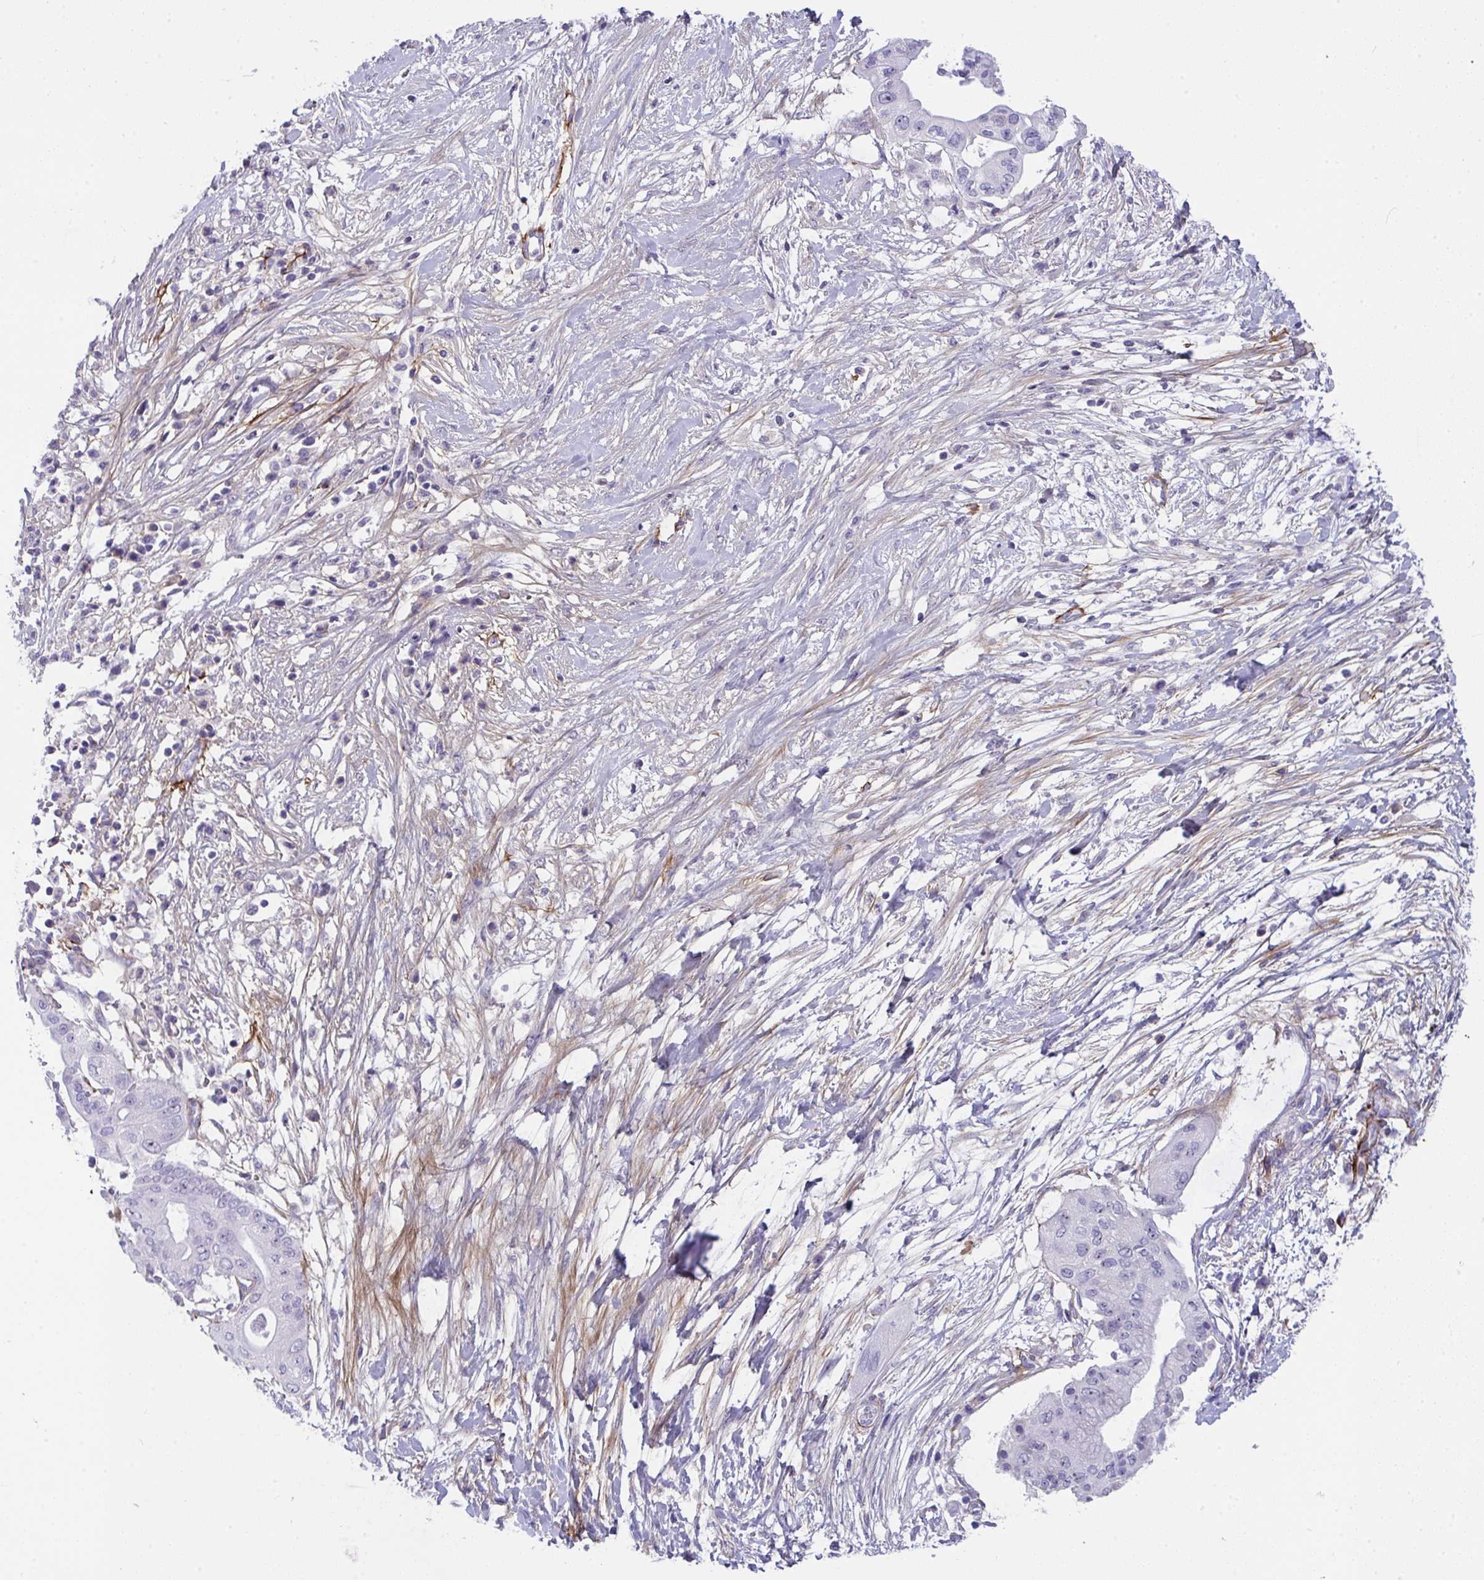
{"staining": {"intensity": "negative", "quantity": "none", "location": "none"}, "tissue": "pancreatic cancer", "cell_type": "Tumor cells", "image_type": "cancer", "snomed": [{"axis": "morphology", "description": "Adenocarcinoma, NOS"}, {"axis": "topography", "description": "Pancreas"}], "caption": "The IHC image has no significant staining in tumor cells of adenocarcinoma (pancreatic) tissue.", "gene": "LHFPL6", "patient": {"sex": "male", "age": 68}}